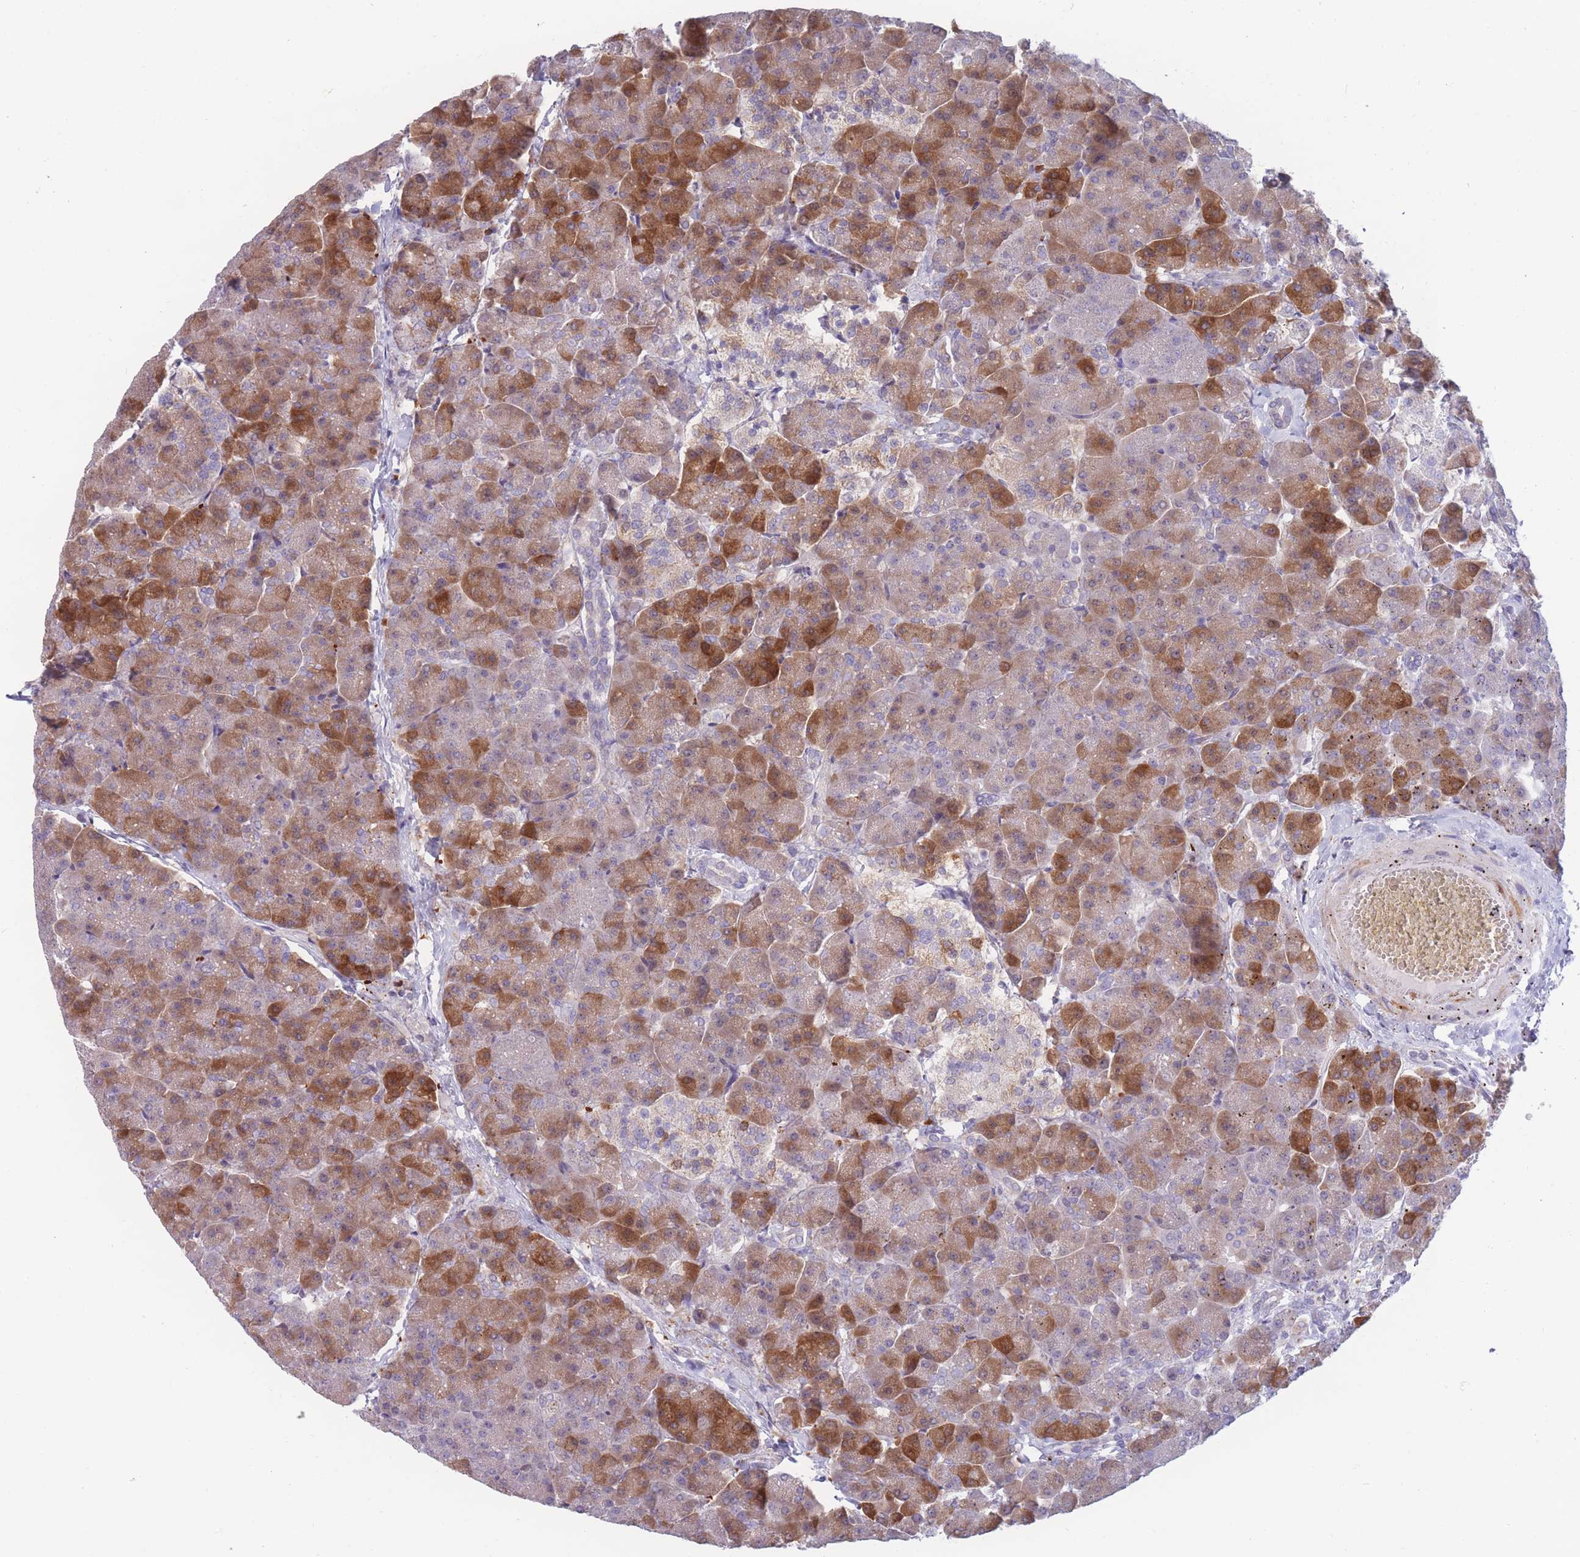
{"staining": {"intensity": "strong", "quantity": "25%-75%", "location": "cytoplasmic/membranous"}, "tissue": "pancreas", "cell_type": "Exocrine glandular cells", "image_type": "normal", "snomed": [{"axis": "morphology", "description": "Normal tissue, NOS"}, {"axis": "topography", "description": "Pancreas"}, {"axis": "topography", "description": "Peripheral nerve tissue"}], "caption": "A photomicrograph of pancreas stained for a protein reveals strong cytoplasmic/membranous brown staining in exocrine glandular cells.", "gene": "PDE4A", "patient": {"sex": "male", "age": 54}}